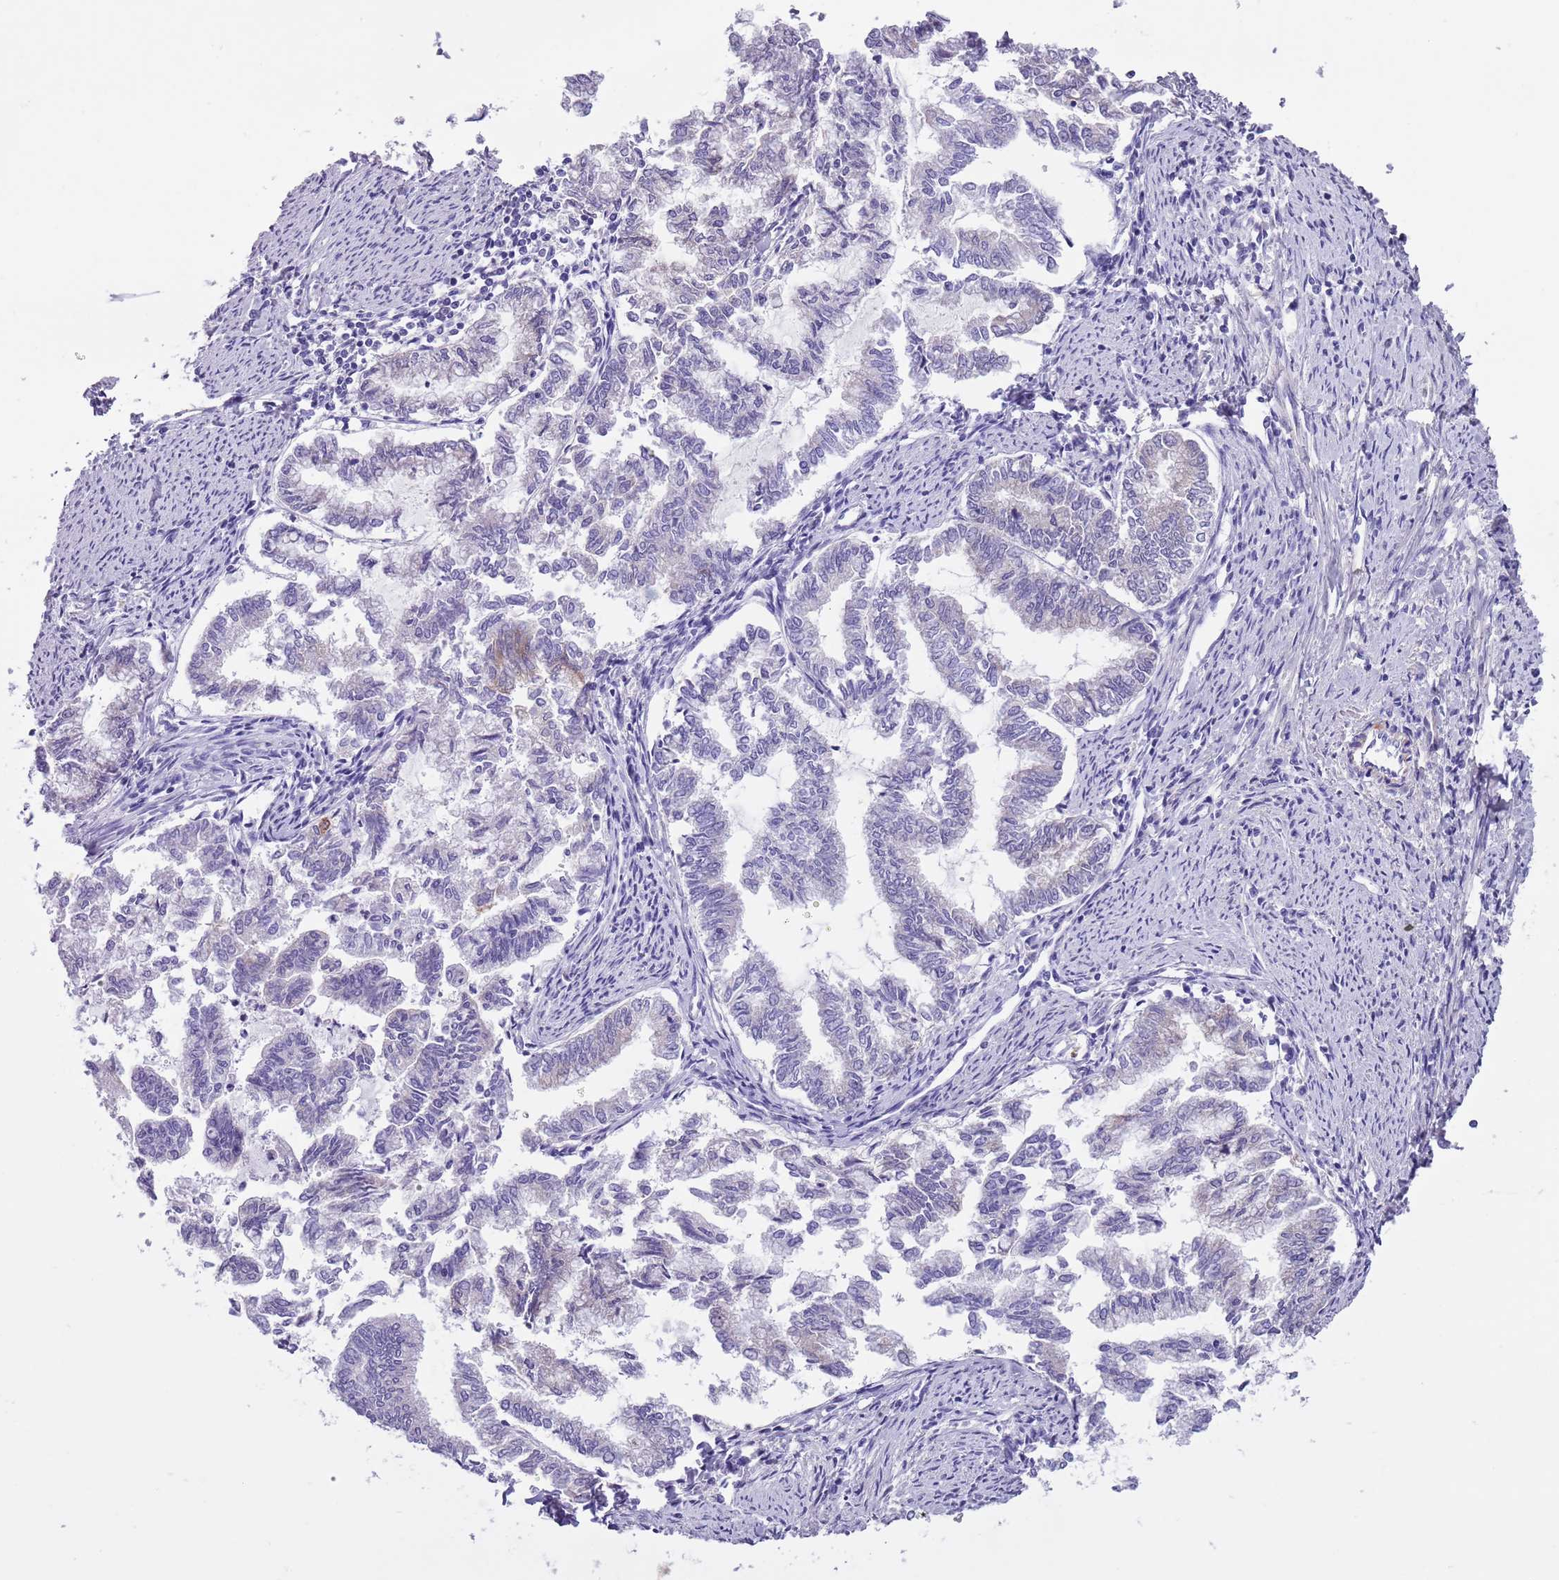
{"staining": {"intensity": "negative", "quantity": "none", "location": "none"}, "tissue": "endometrial cancer", "cell_type": "Tumor cells", "image_type": "cancer", "snomed": [{"axis": "morphology", "description": "Adenocarcinoma, NOS"}, {"axis": "topography", "description": "Endometrium"}], "caption": "DAB (3,3'-diaminobenzidine) immunohistochemical staining of human endometrial cancer (adenocarcinoma) displays no significant expression in tumor cells.", "gene": "PFKFB2", "patient": {"sex": "female", "age": 79}}